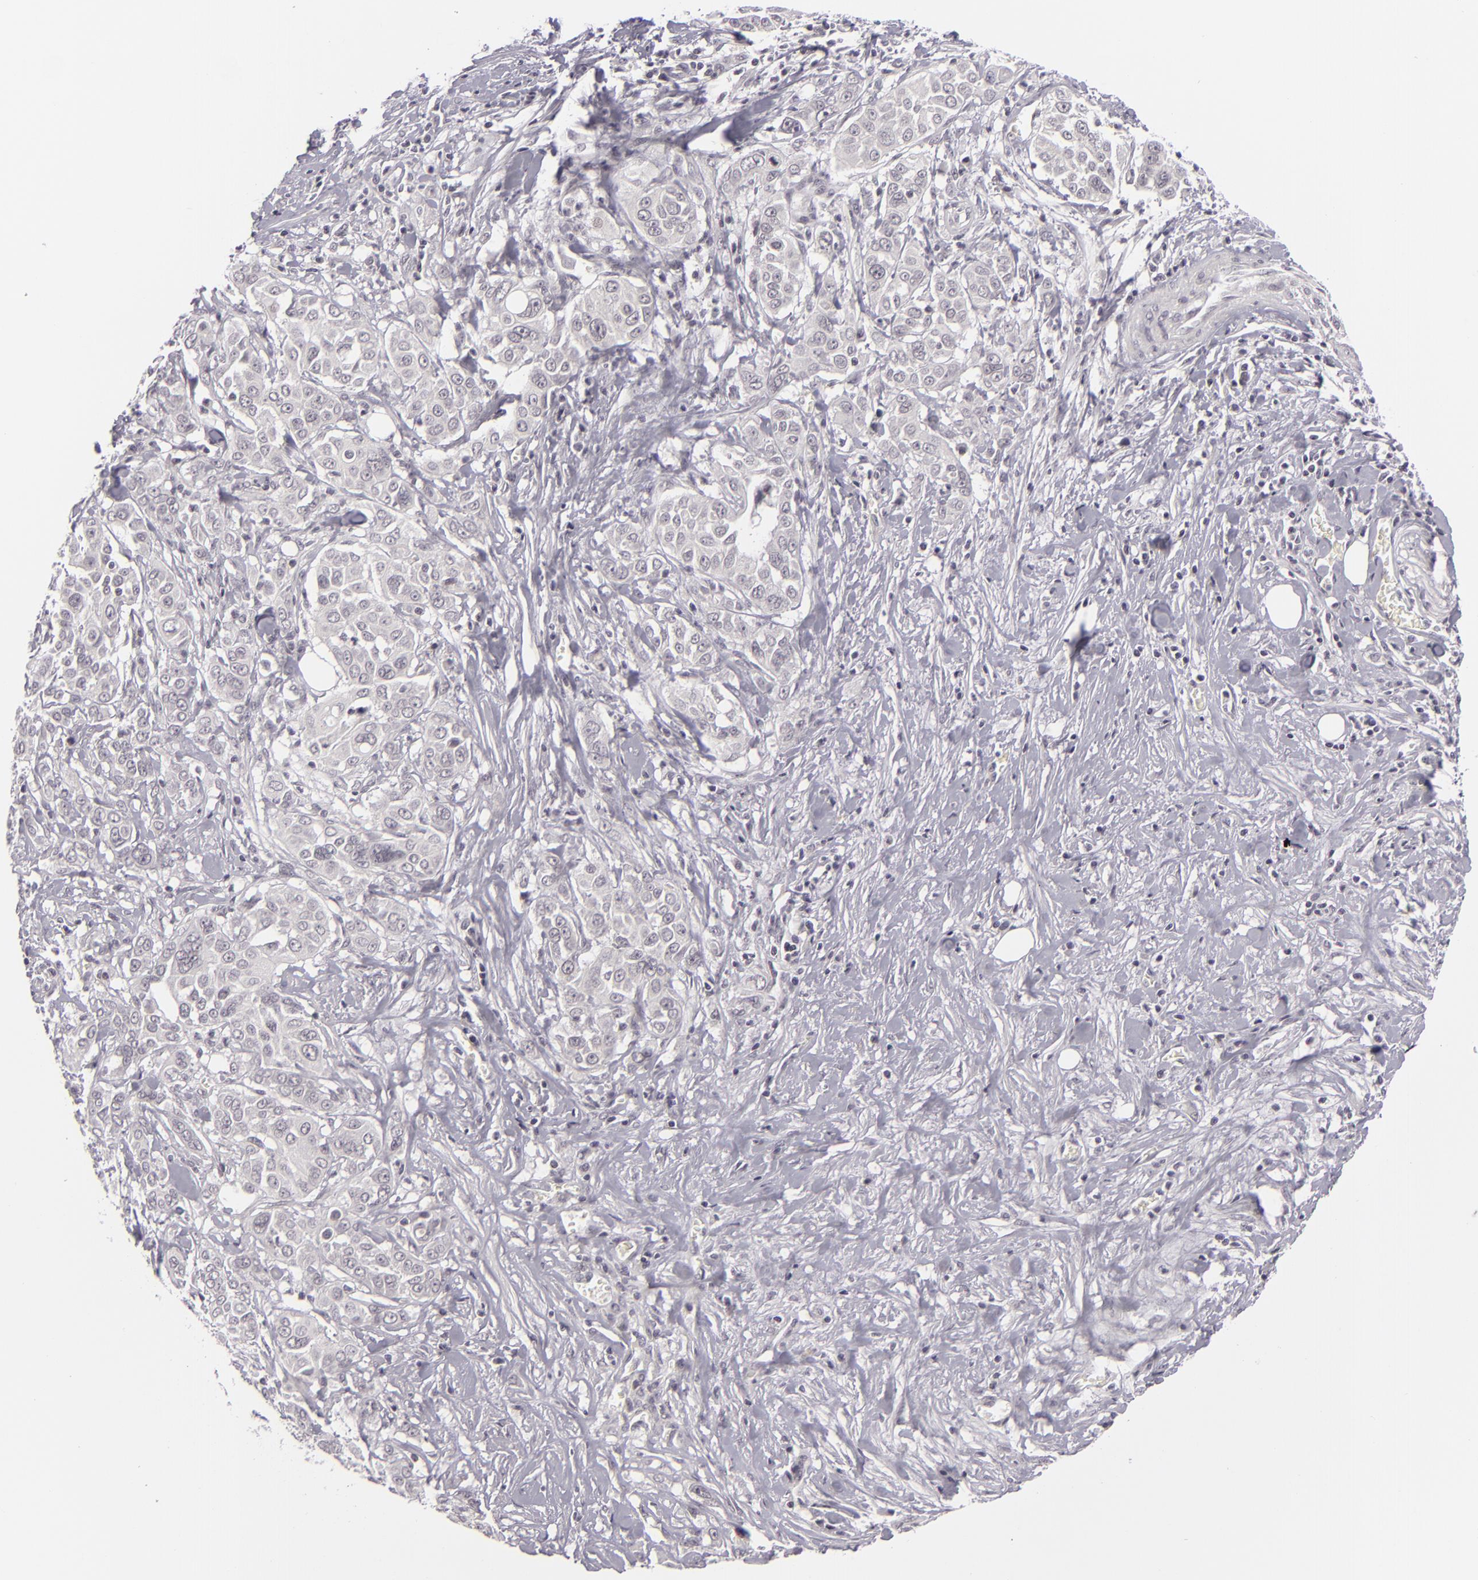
{"staining": {"intensity": "negative", "quantity": "none", "location": "none"}, "tissue": "pancreatic cancer", "cell_type": "Tumor cells", "image_type": "cancer", "snomed": [{"axis": "morphology", "description": "Adenocarcinoma, NOS"}, {"axis": "topography", "description": "Pancreas"}], "caption": "Immunohistochemistry of pancreatic cancer (adenocarcinoma) displays no expression in tumor cells. (Stains: DAB (3,3'-diaminobenzidine) immunohistochemistry with hematoxylin counter stain, Microscopy: brightfield microscopy at high magnification).", "gene": "DLG3", "patient": {"sex": "female", "age": 52}}